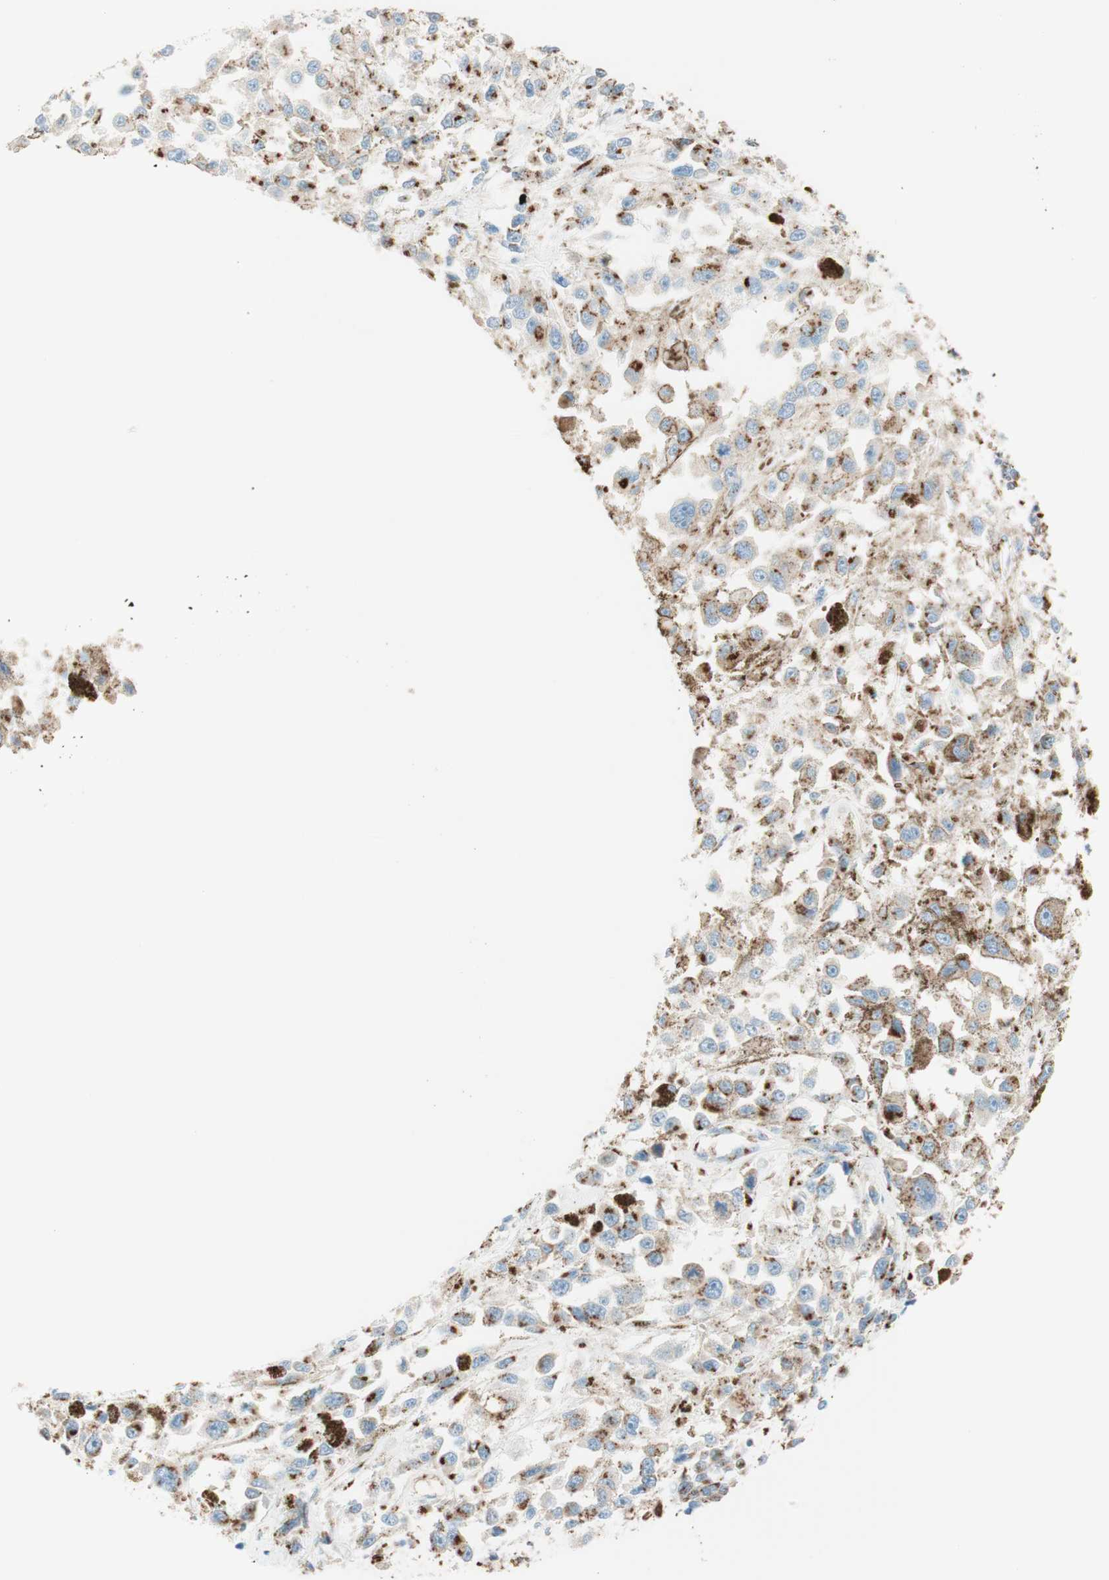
{"staining": {"intensity": "strong", "quantity": "25%-75%", "location": "cytoplasmic/membranous"}, "tissue": "melanoma", "cell_type": "Tumor cells", "image_type": "cancer", "snomed": [{"axis": "morphology", "description": "Malignant melanoma, Metastatic site"}, {"axis": "topography", "description": "Lymph node"}], "caption": "Immunohistochemistry (IHC) histopathology image of malignant melanoma (metastatic site) stained for a protein (brown), which shows high levels of strong cytoplasmic/membranous staining in about 25%-75% of tumor cells.", "gene": "GOLGB1", "patient": {"sex": "male", "age": 59}}